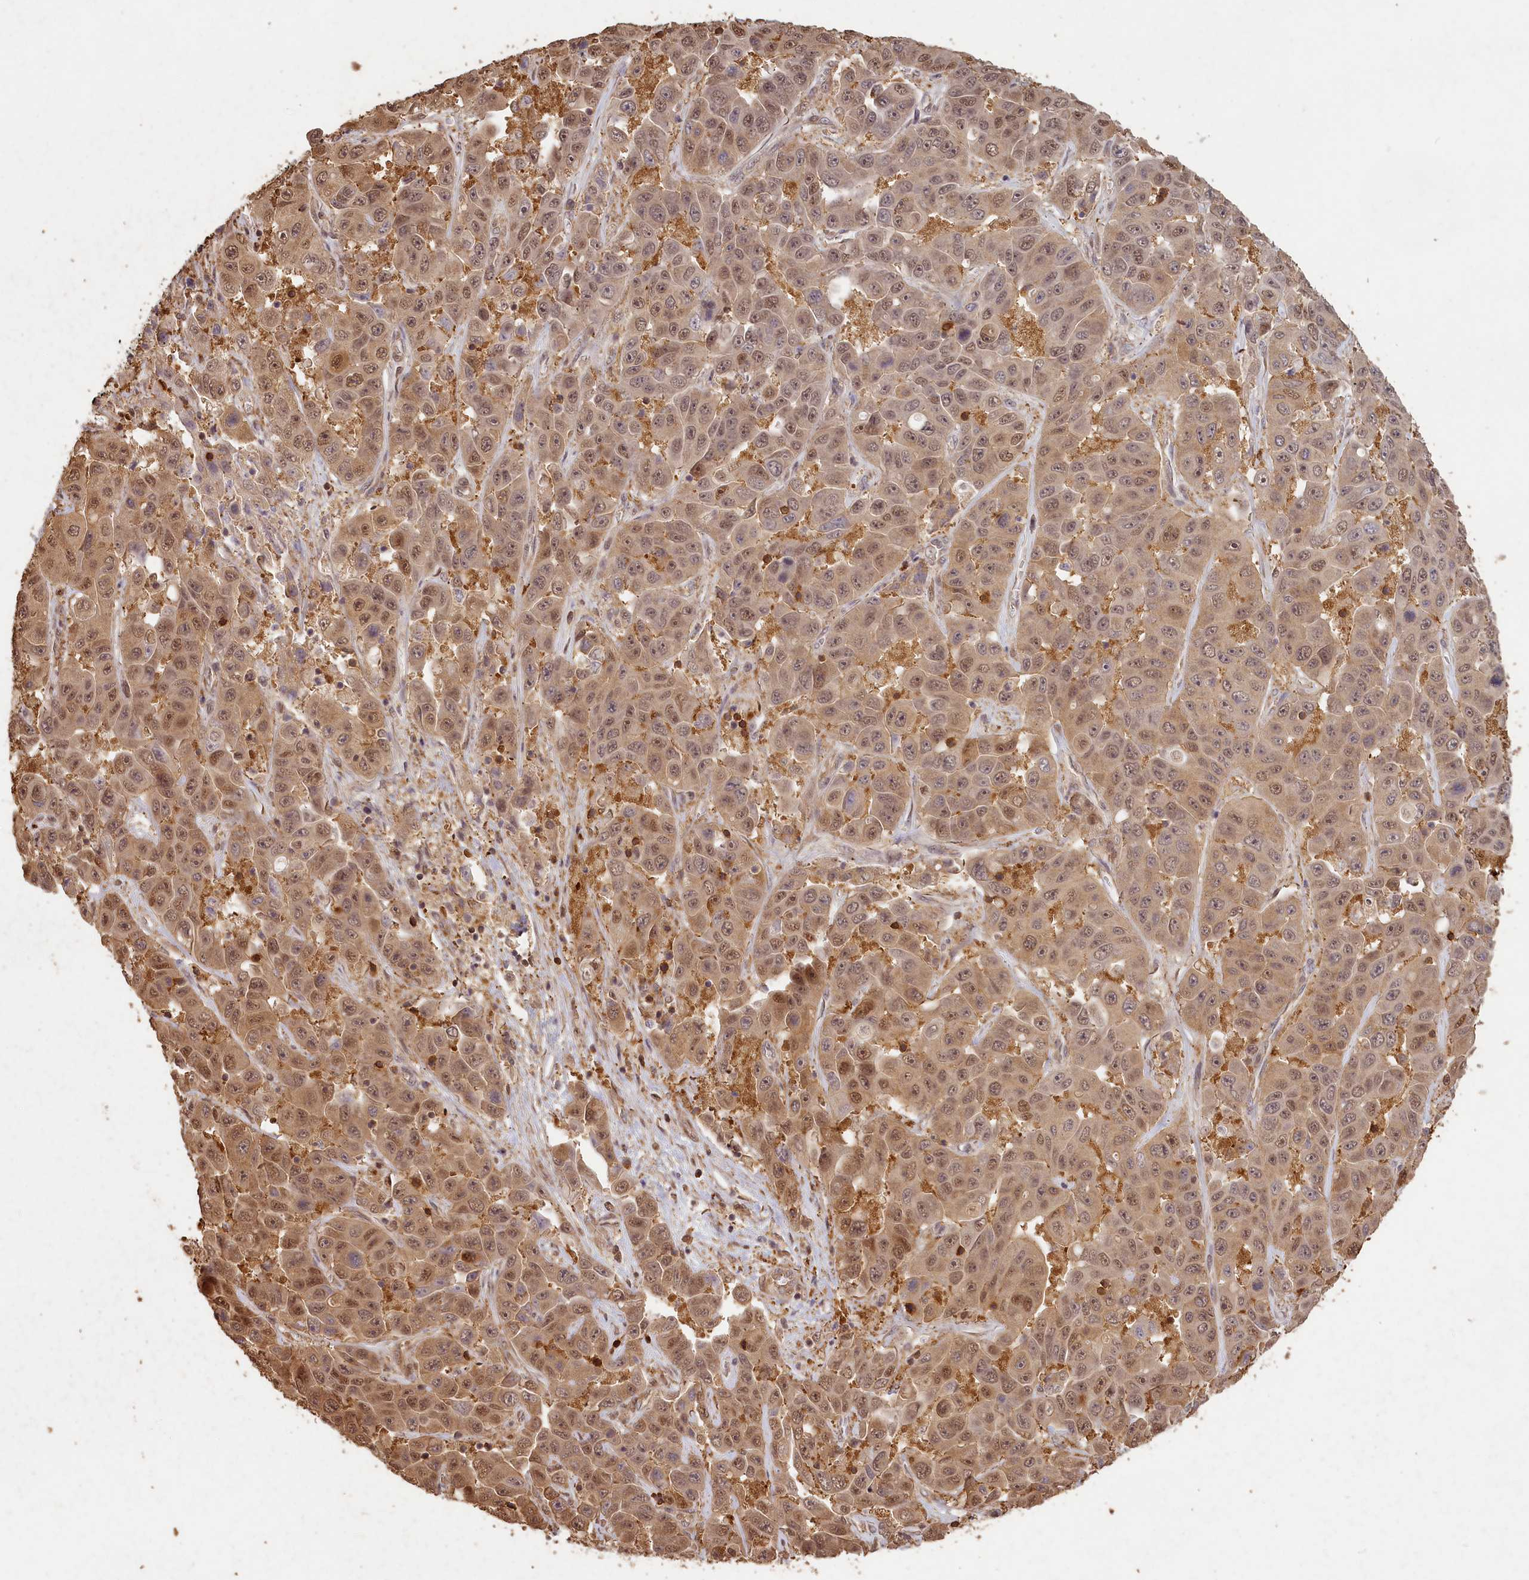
{"staining": {"intensity": "moderate", "quantity": ">75%", "location": "cytoplasmic/membranous,nuclear"}, "tissue": "liver cancer", "cell_type": "Tumor cells", "image_type": "cancer", "snomed": [{"axis": "morphology", "description": "Cholangiocarcinoma"}, {"axis": "topography", "description": "Liver"}], "caption": "Liver cancer (cholangiocarcinoma) stained with a brown dye shows moderate cytoplasmic/membranous and nuclear positive positivity in about >75% of tumor cells.", "gene": "MADD", "patient": {"sex": "female", "age": 52}}